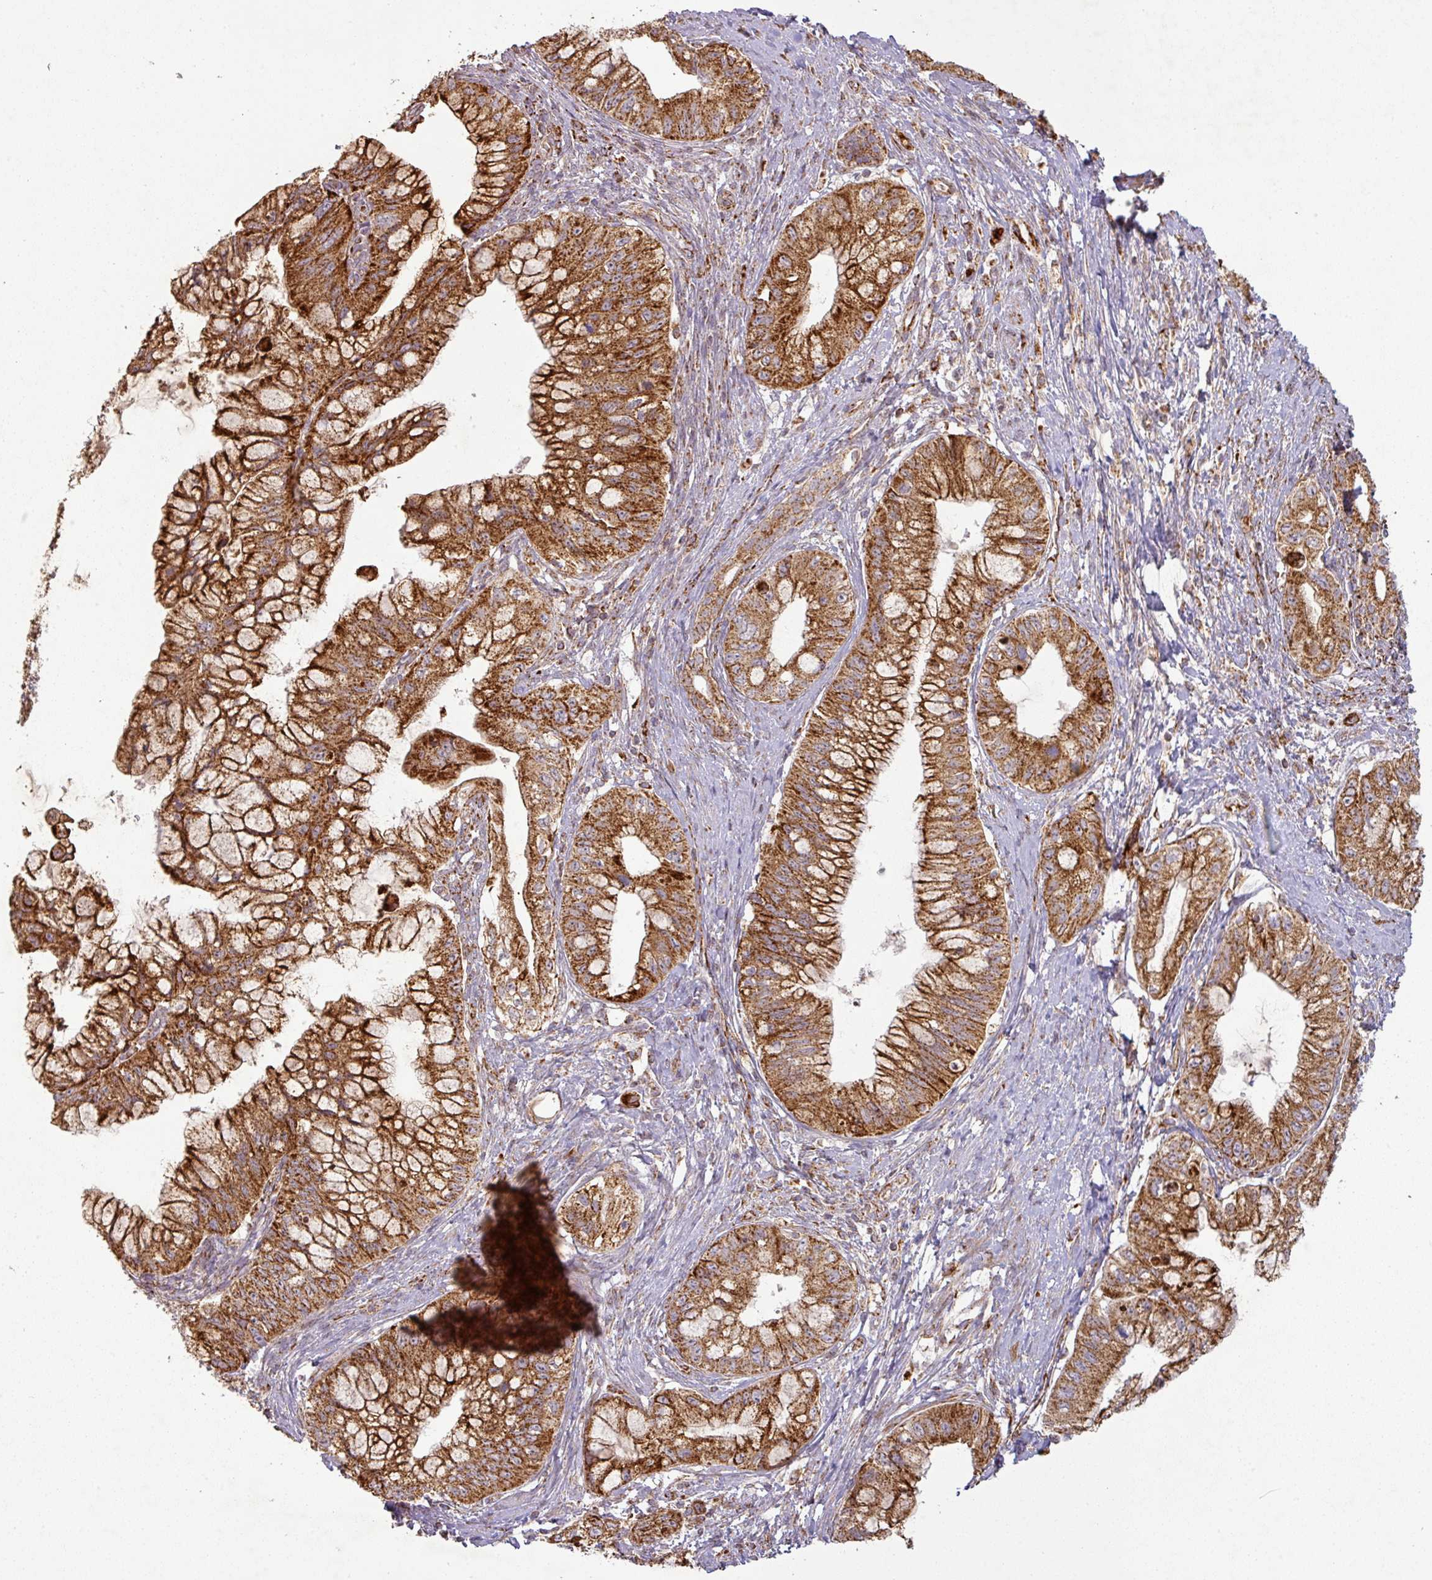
{"staining": {"intensity": "strong", "quantity": ">75%", "location": "cytoplasmic/membranous"}, "tissue": "pancreatic cancer", "cell_type": "Tumor cells", "image_type": "cancer", "snomed": [{"axis": "morphology", "description": "Adenocarcinoma, NOS"}, {"axis": "topography", "description": "Pancreas"}], "caption": "Approximately >75% of tumor cells in human adenocarcinoma (pancreatic) display strong cytoplasmic/membranous protein staining as visualized by brown immunohistochemical staining.", "gene": "GPD2", "patient": {"sex": "male", "age": 48}}